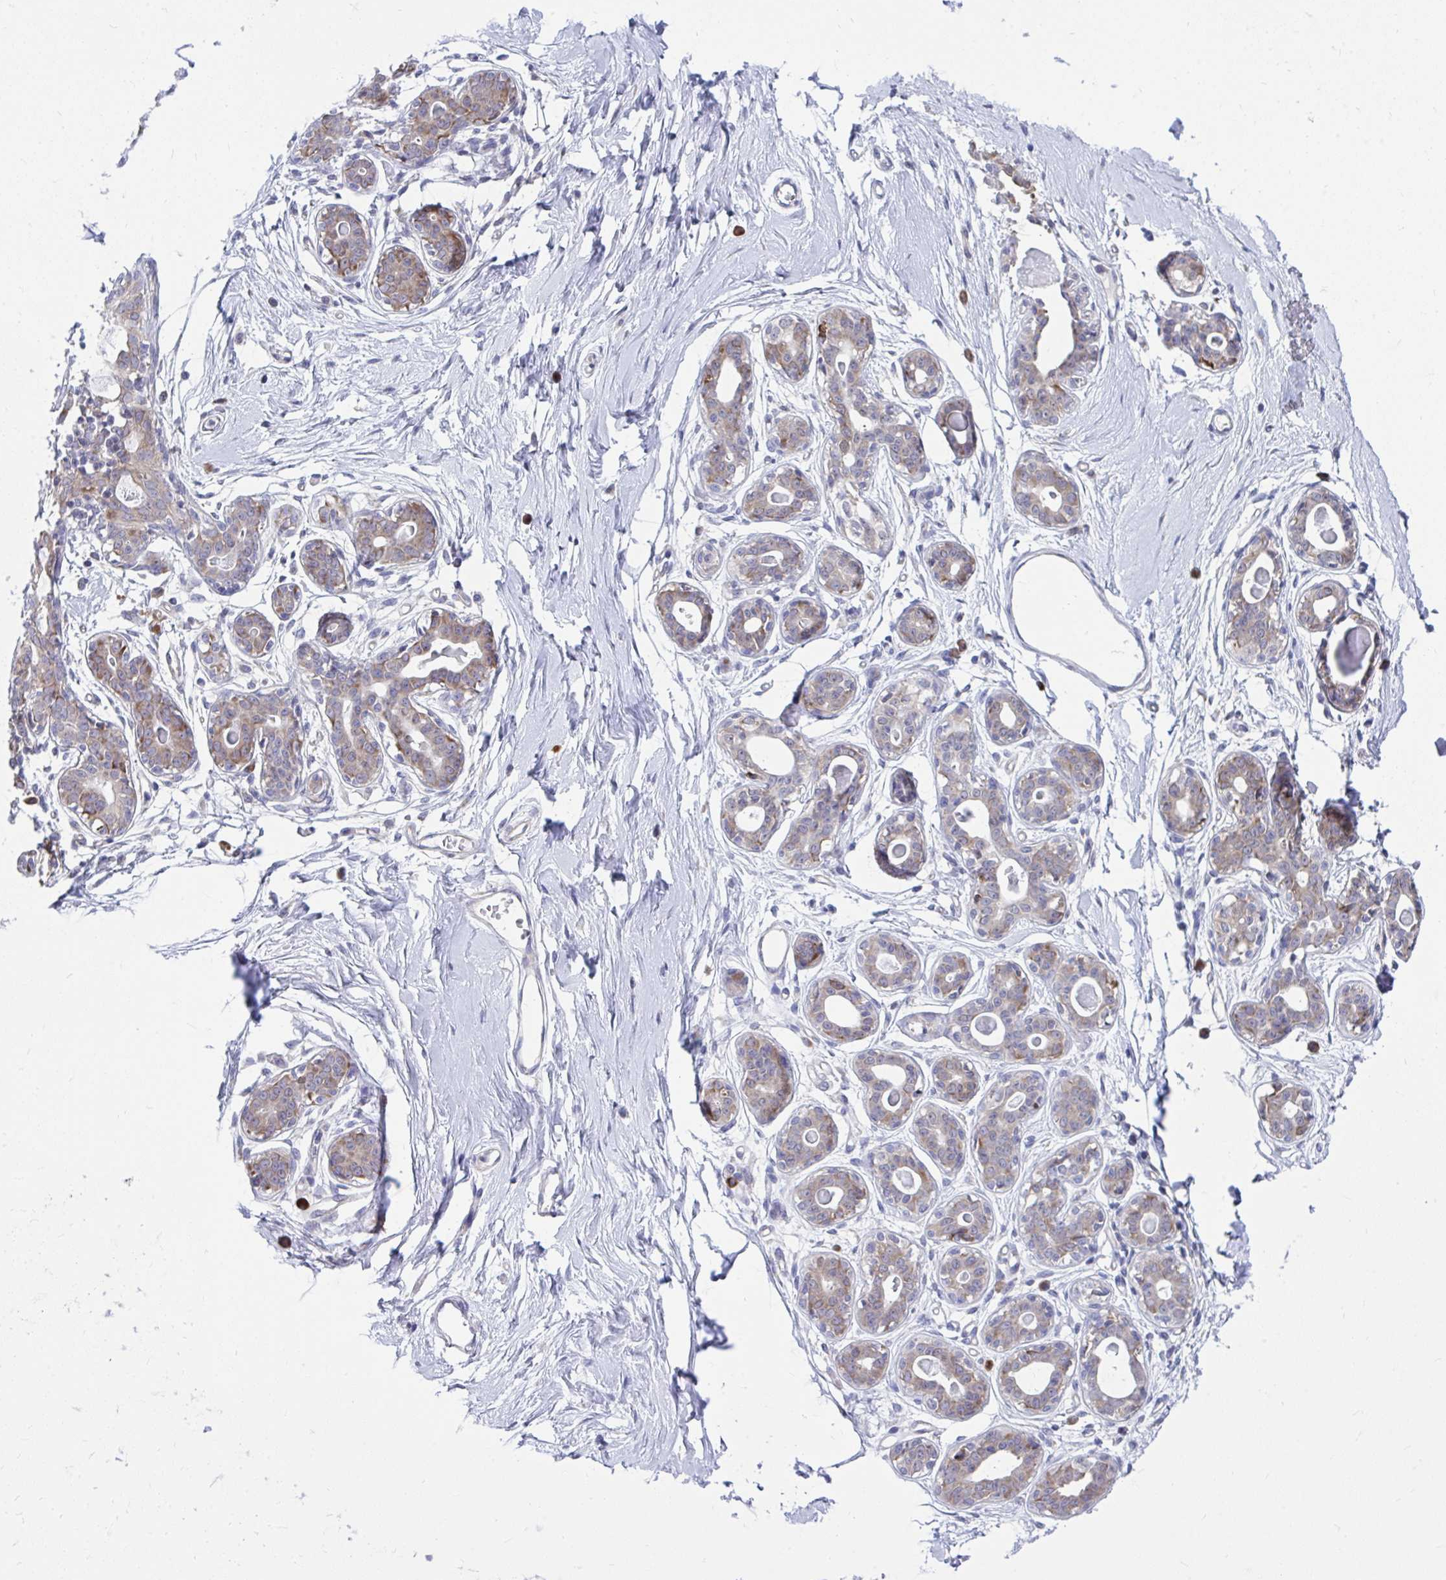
{"staining": {"intensity": "negative", "quantity": "none", "location": "none"}, "tissue": "breast", "cell_type": "Adipocytes", "image_type": "normal", "snomed": [{"axis": "morphology", "description": "Normal tissue, NOS"}, {"axis": "topography", "description": "Breast"}], "caption": "Immunohistochemical staining of unremarkable breast shows no significant staining in adipocytes. (DAB (3,3'-diaminobenzidine) immunohistochemistry, high magnification).", "gene": "SELENON", "patient": {"sex": "female", "age": 45}}